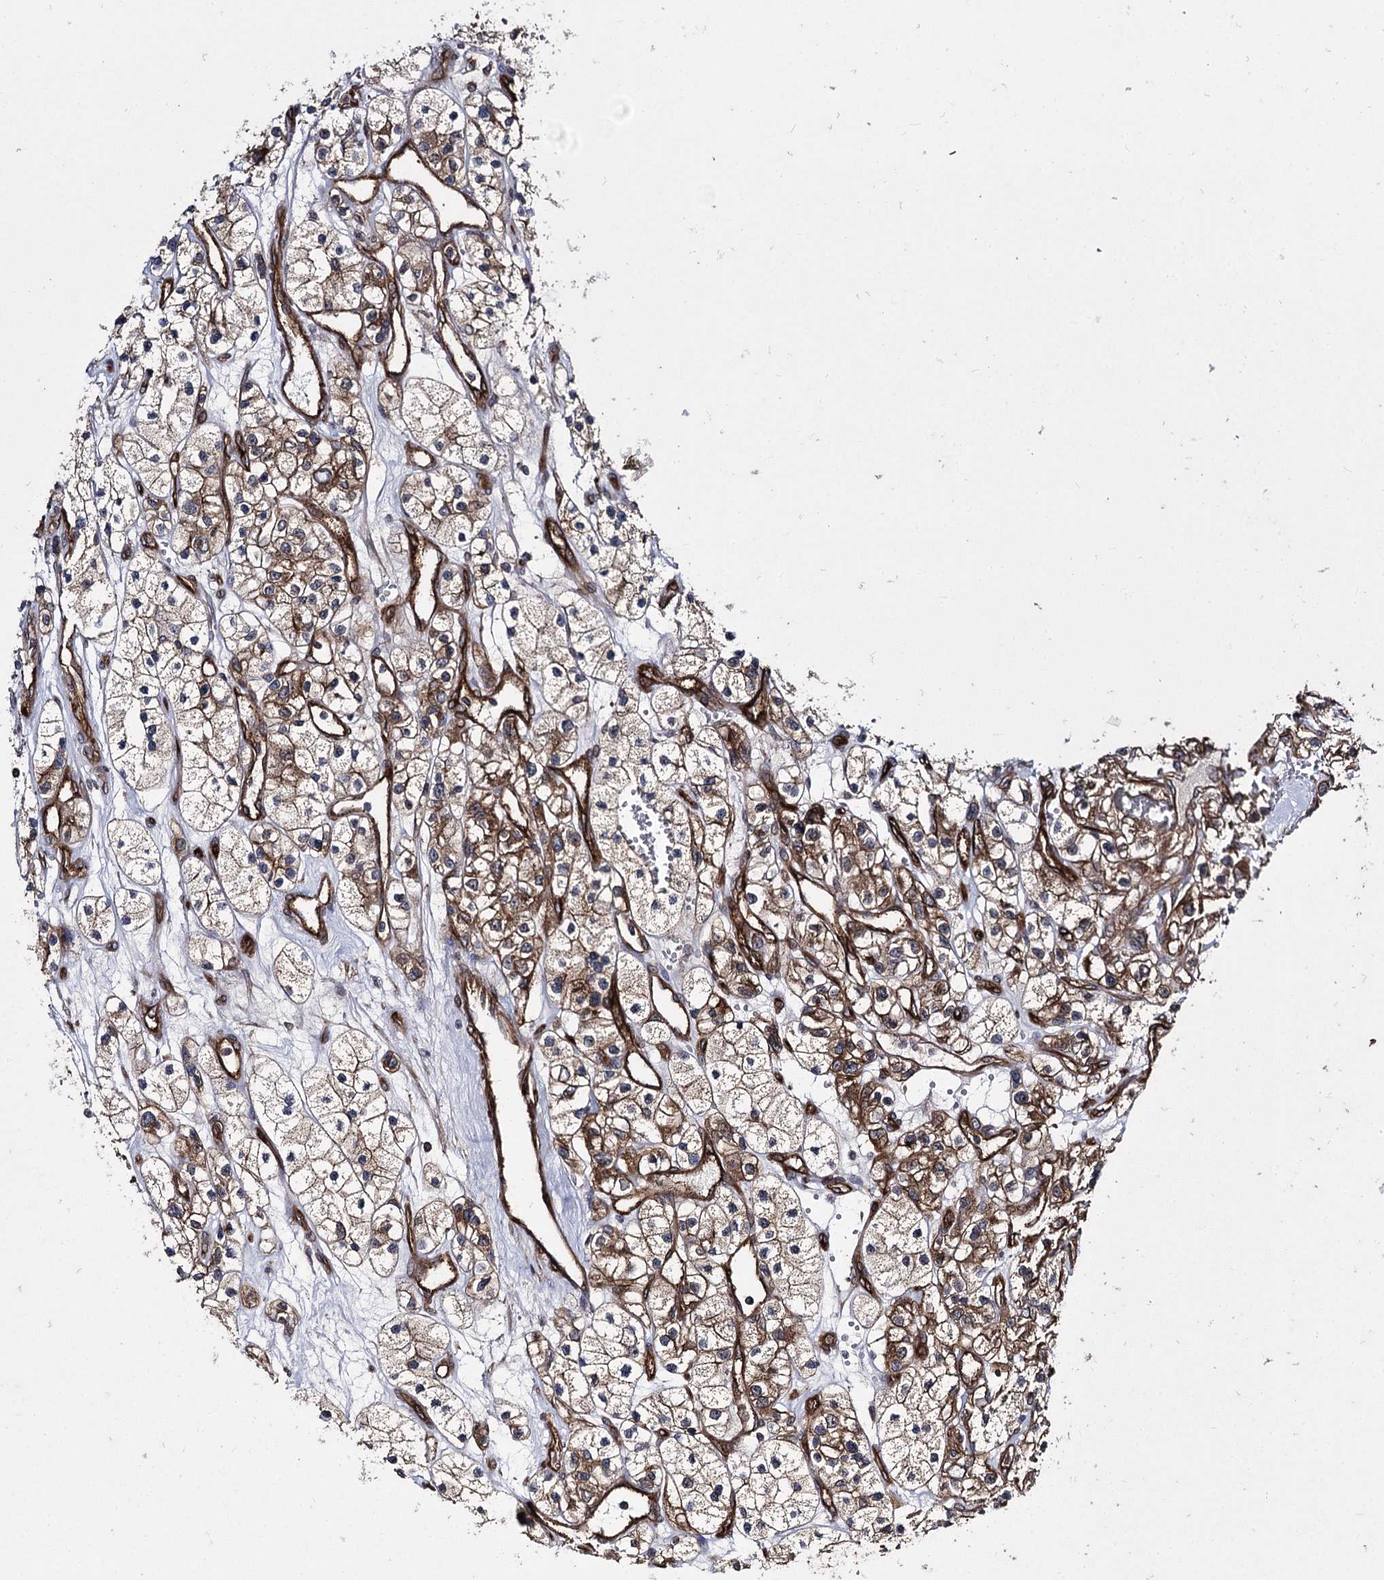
{"staining": {"intensity": "moderate", "quantity": ">75%", "location": "cytoplasmic/membranous"}, "tissue": "renal cancer", "cell_type": "Tumor cells", "image_type": "cancer", "snomed": [{"axis": "morphology", "description": "Adenocarcinoma, NOS"}, {"axis": "topography", "description": "Kidney"}], "caption": "Protein expression analysis of adenocarcinoma (renal) displays moderate cytoplasmic/membranous positivity in about >75% of tumor cells.", "gene": "MYO1C", "patient": {"sex": "female", "age": 57}}